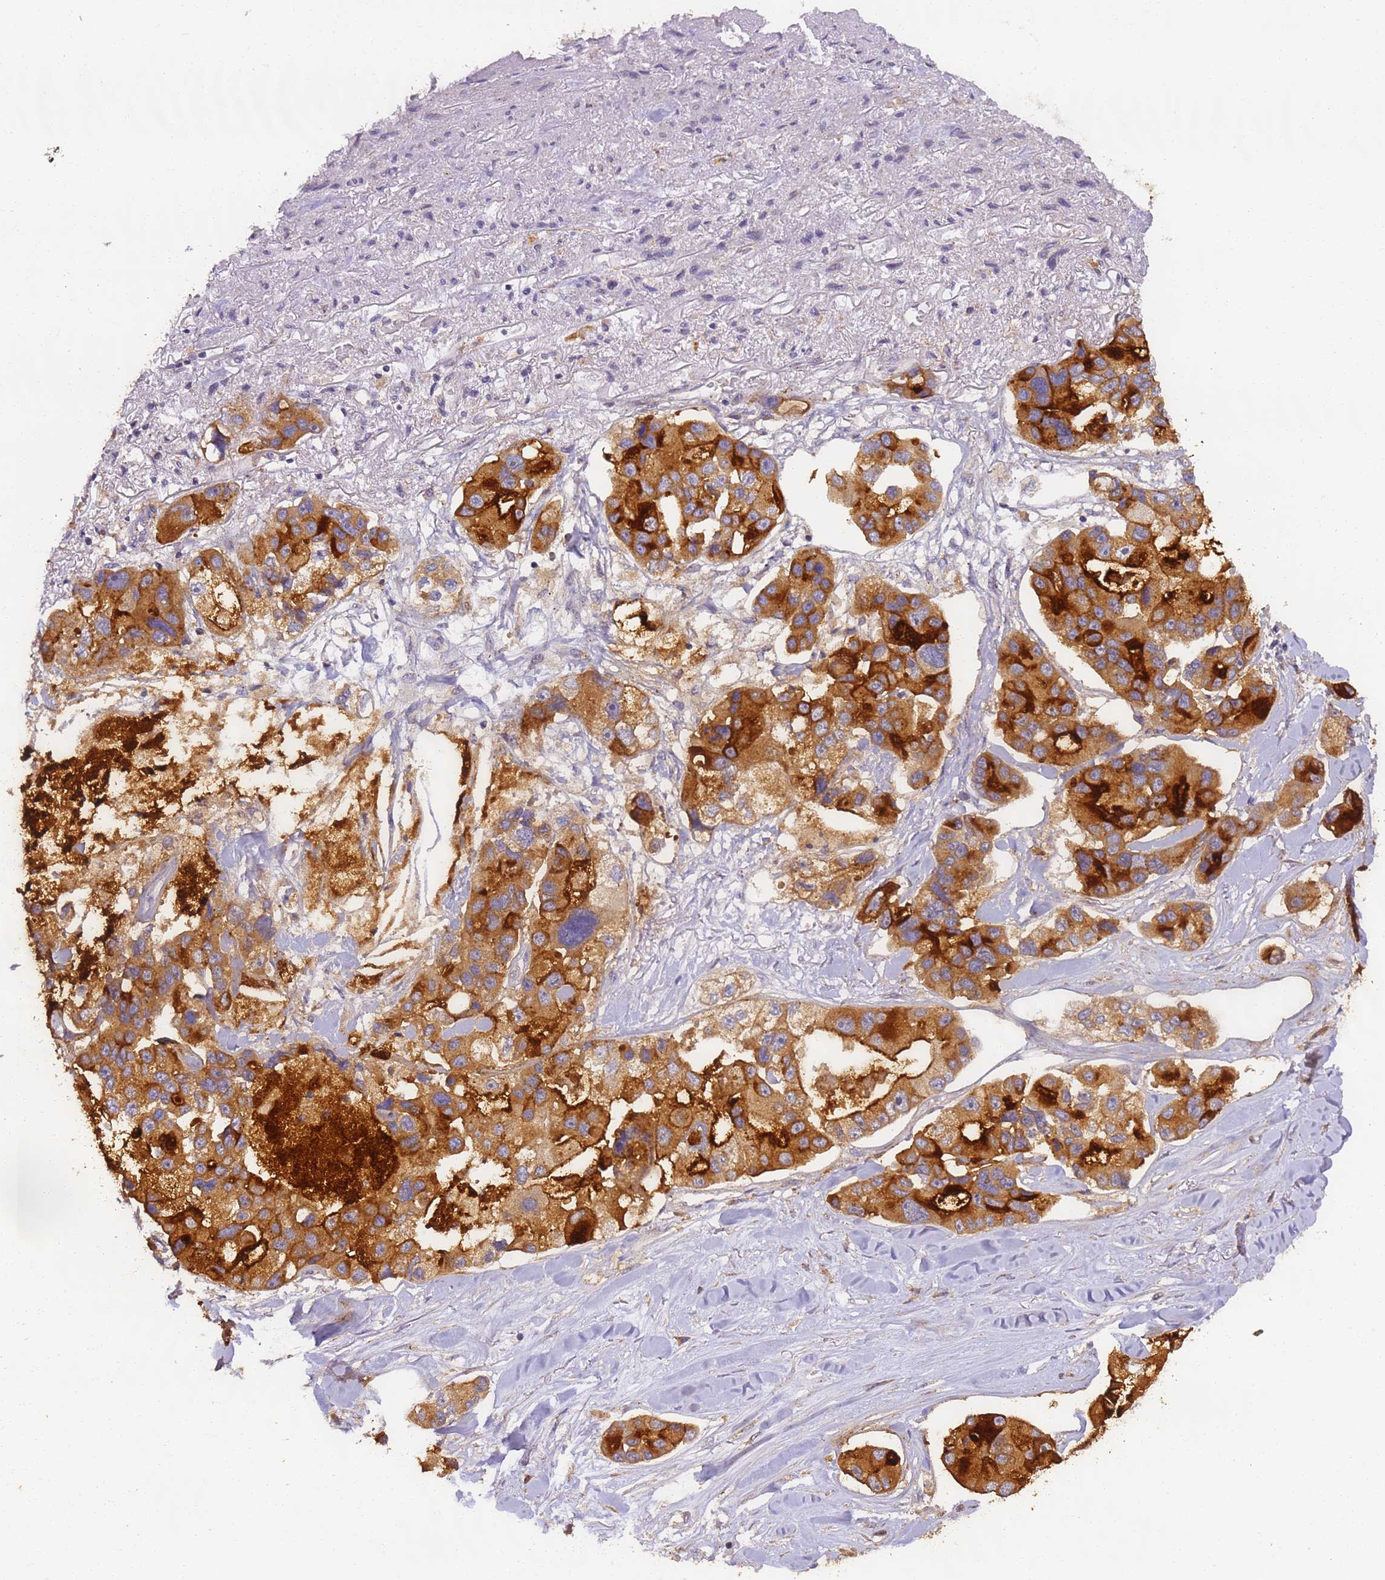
{"staining": {"intensity": "strong", "quantity": ">75%", "location": "cytoplasmic/membranous"}, "tissue": "lung cancer", "cell_type": "Tumor cells", "image_type": "cancer", "snomed": [{"axis": "morphology", "description": "Adenocarcinoma, NOS"}, {"axis": "topography", "description": "Lung"}], "caption": "A high-resolution image shows immunohistochemistry (IHC) staining of adenocarcinoma (lung), which reveals strong cytoplasmic/membranous staining in approximately >75% of tumor cells.", "gene": "TIGAR", "patient": {"sex": "female", "age": 54}}